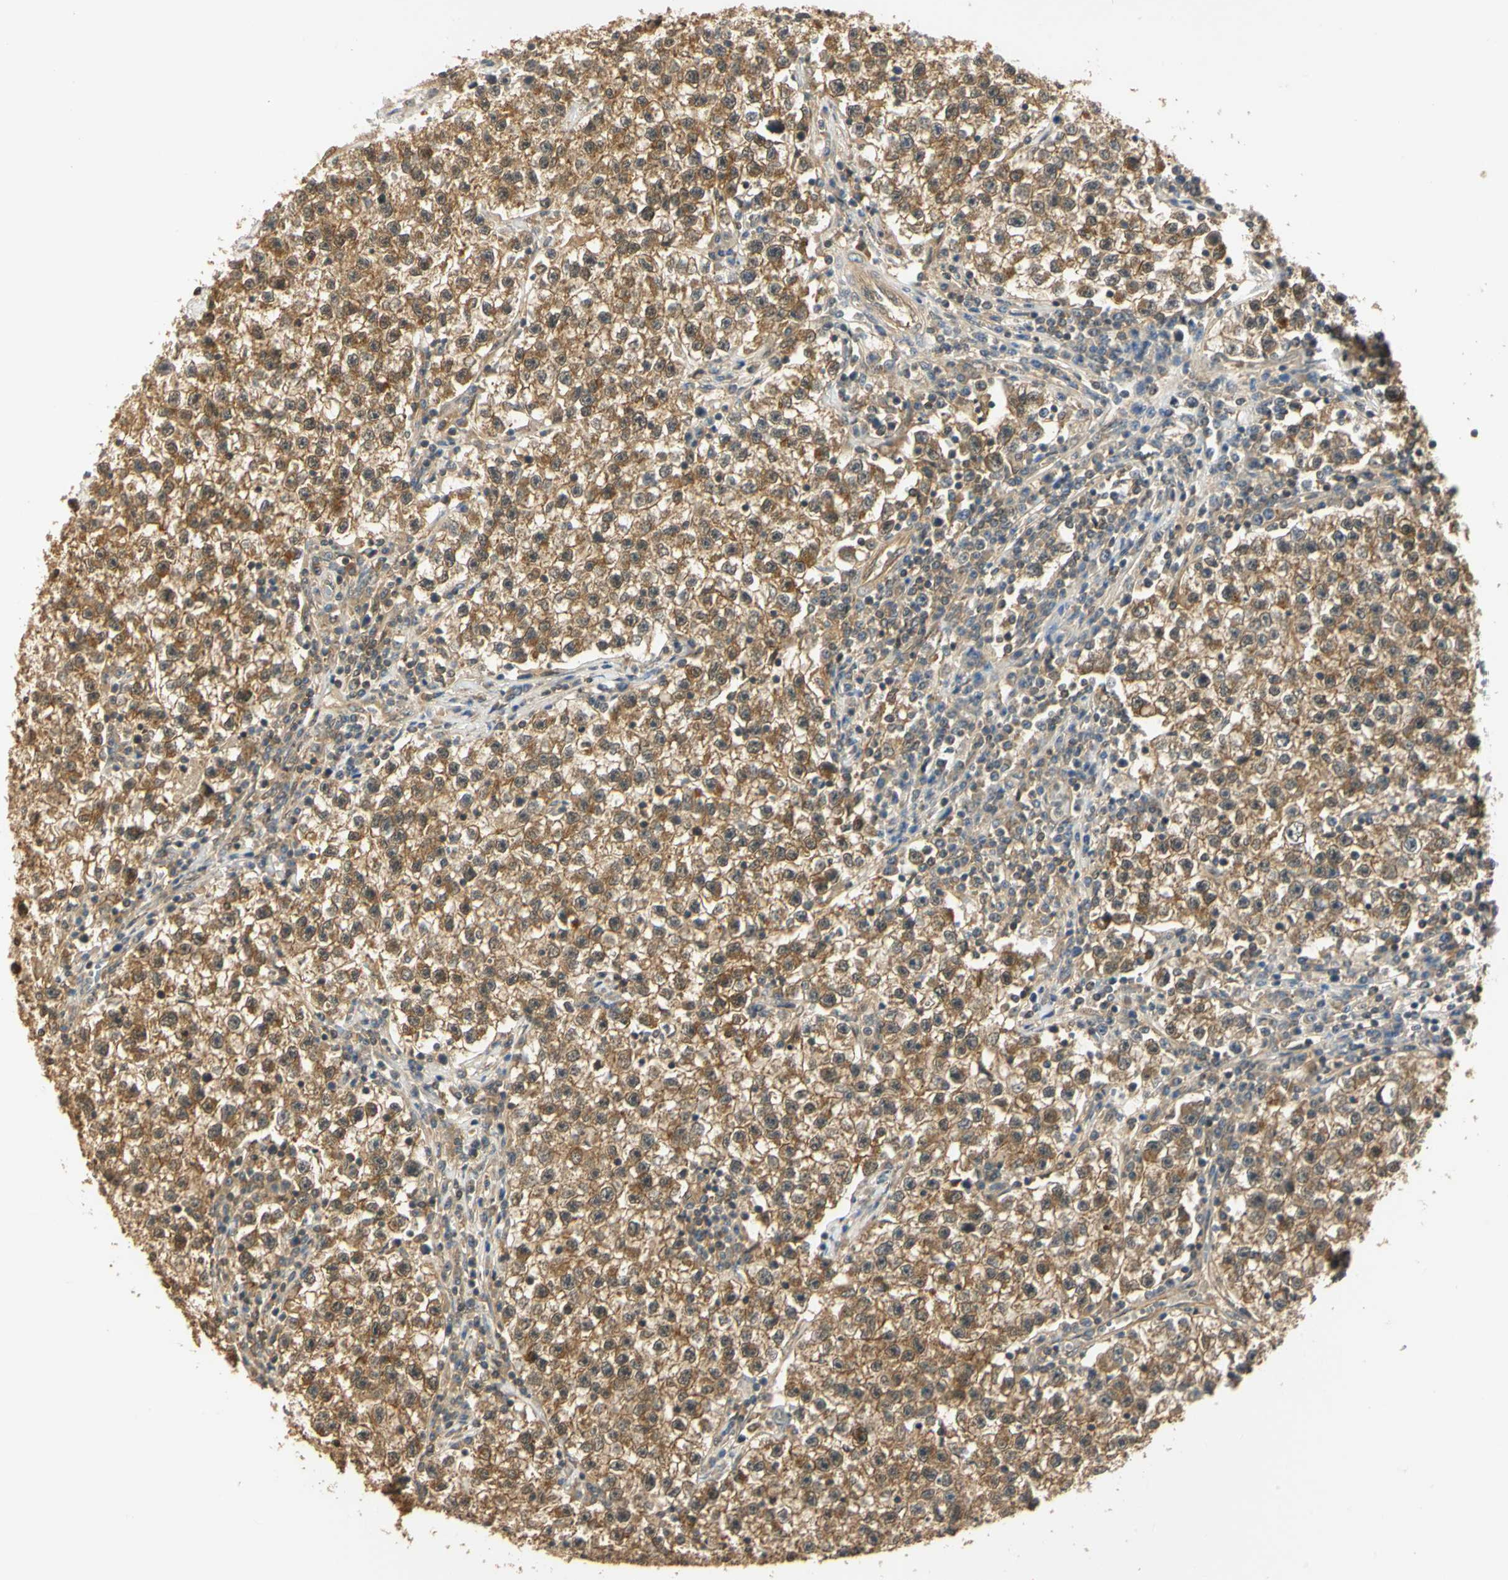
{"staining": {"intensity": "moderate", "quantity": ">75%", "location": "cytoplasmic/membranous"}, "tissue": "testis cancer", "cell_type": "Tumor cells", "image_type": "cancer", "snomed": [{"axis": "morphology", "description": "Seminoma, NOS"}, {"axis": "topography", "description": "Testis"}], "caption": "An IHC image of neoplastic tissue is shown. Protein staining in brown shows moderate cytoplasmic/membranous positivity in testis cancer (seminoma) within tumor cells. The staining was performed using DAB (3,3'-diaminobenzidine) to visualize the protein expression in brown, while the nuclei were stained in blue with hematoxylin (Magnification: 20x).", "gene": "UBE2Z", "patient": {"sex": "male", "age": 22}}